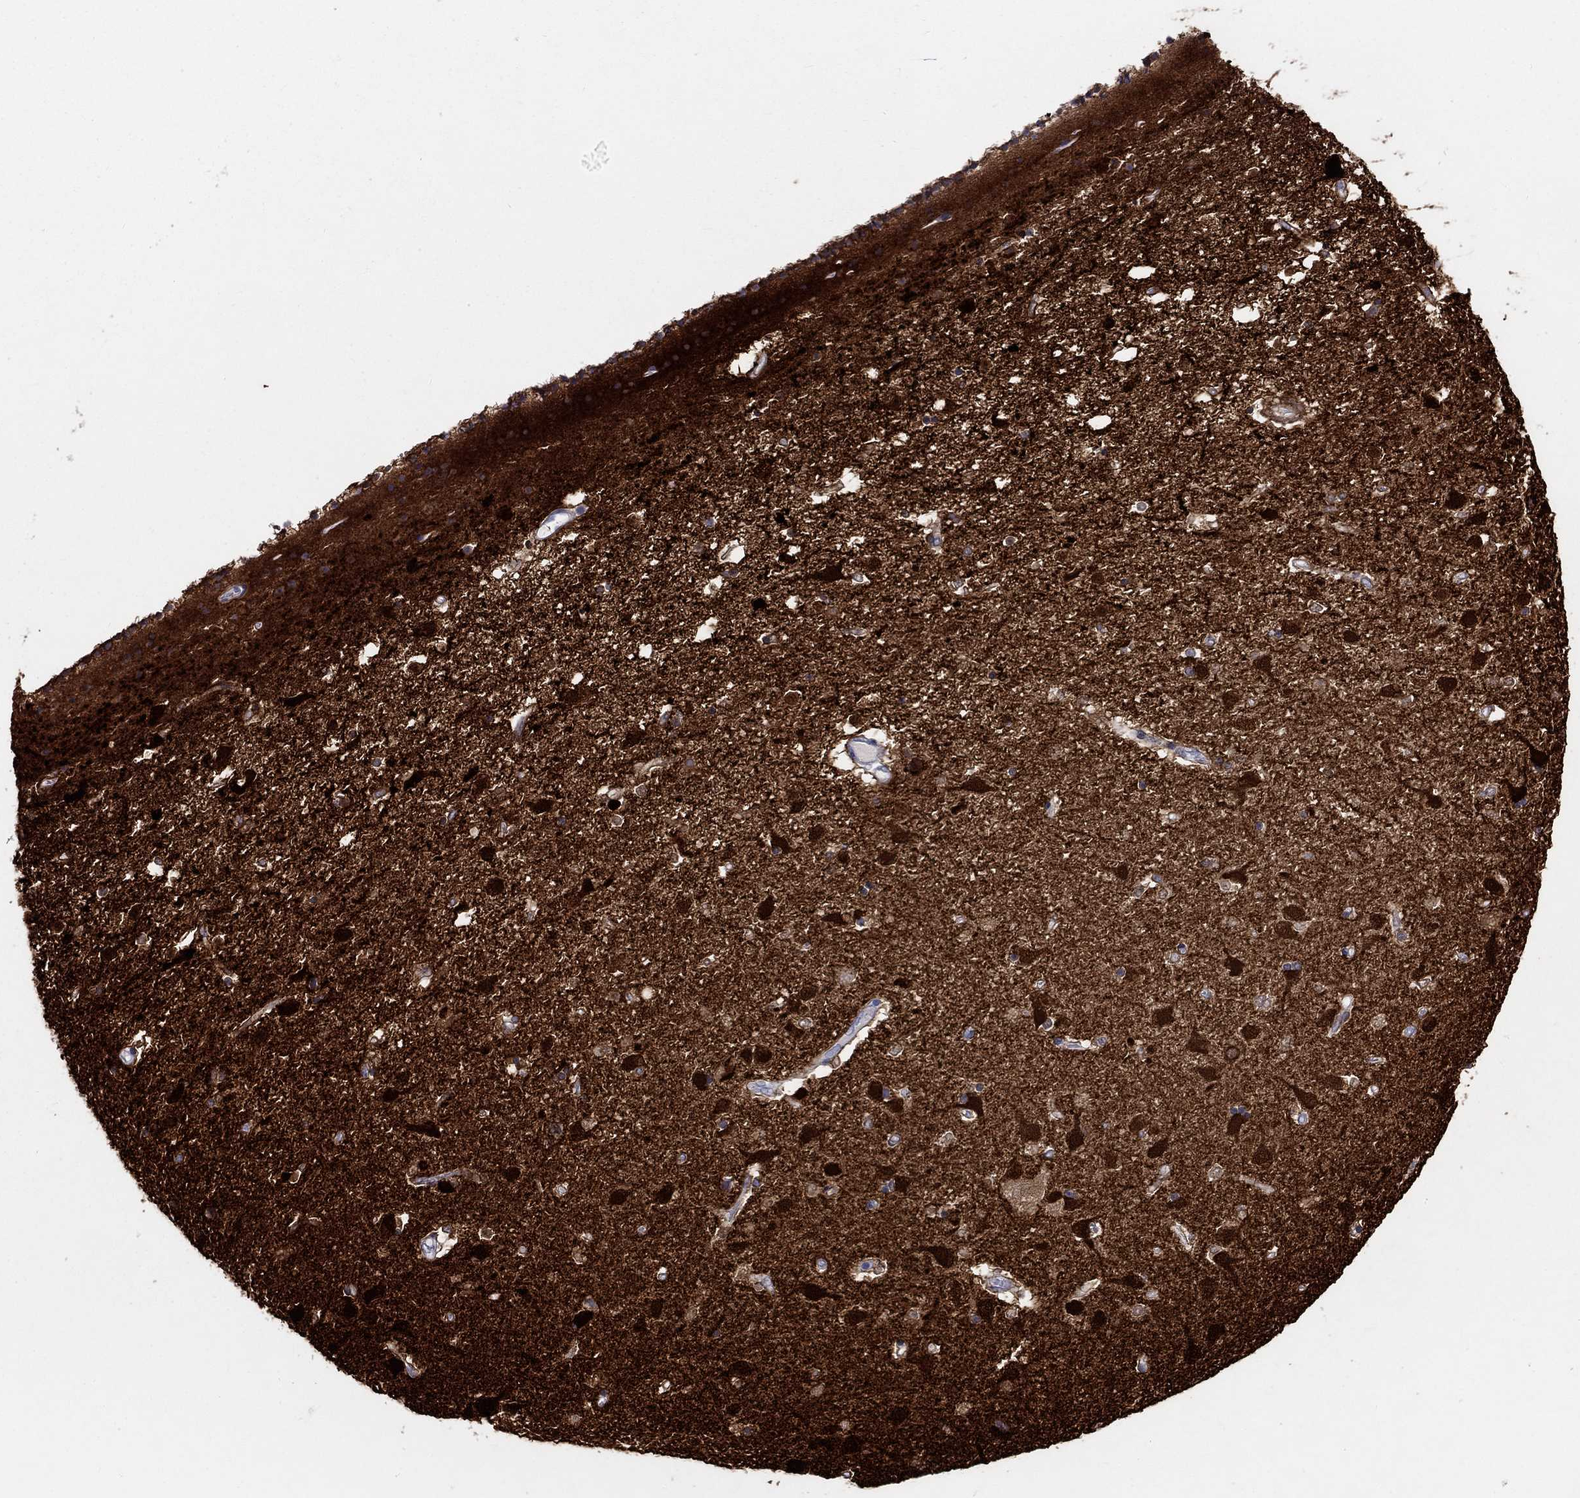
{"staining": {"intensity": "weak", "quantity": "25%-75%", "location": "cytoplasmic/membranous,nuclear"}, "tissue": "caudate", "cell_type": "Glial cells", "image_type": "normal", "snomed": [{"axis": "morphology", "description": "Normal tissue, NOS"}, {"axis": "topography", "description": "Lateral ventricle wall"}], "caption": "Immunohistochemical staining of benign caudate demonstrates 25%-75% levels of weak cytoplasmic/membranous,nuclear protein expression in approximately 25%-75% of glial cells.", "gene": "PDE1B", "patient": {"sex": "female", "age": 71}}